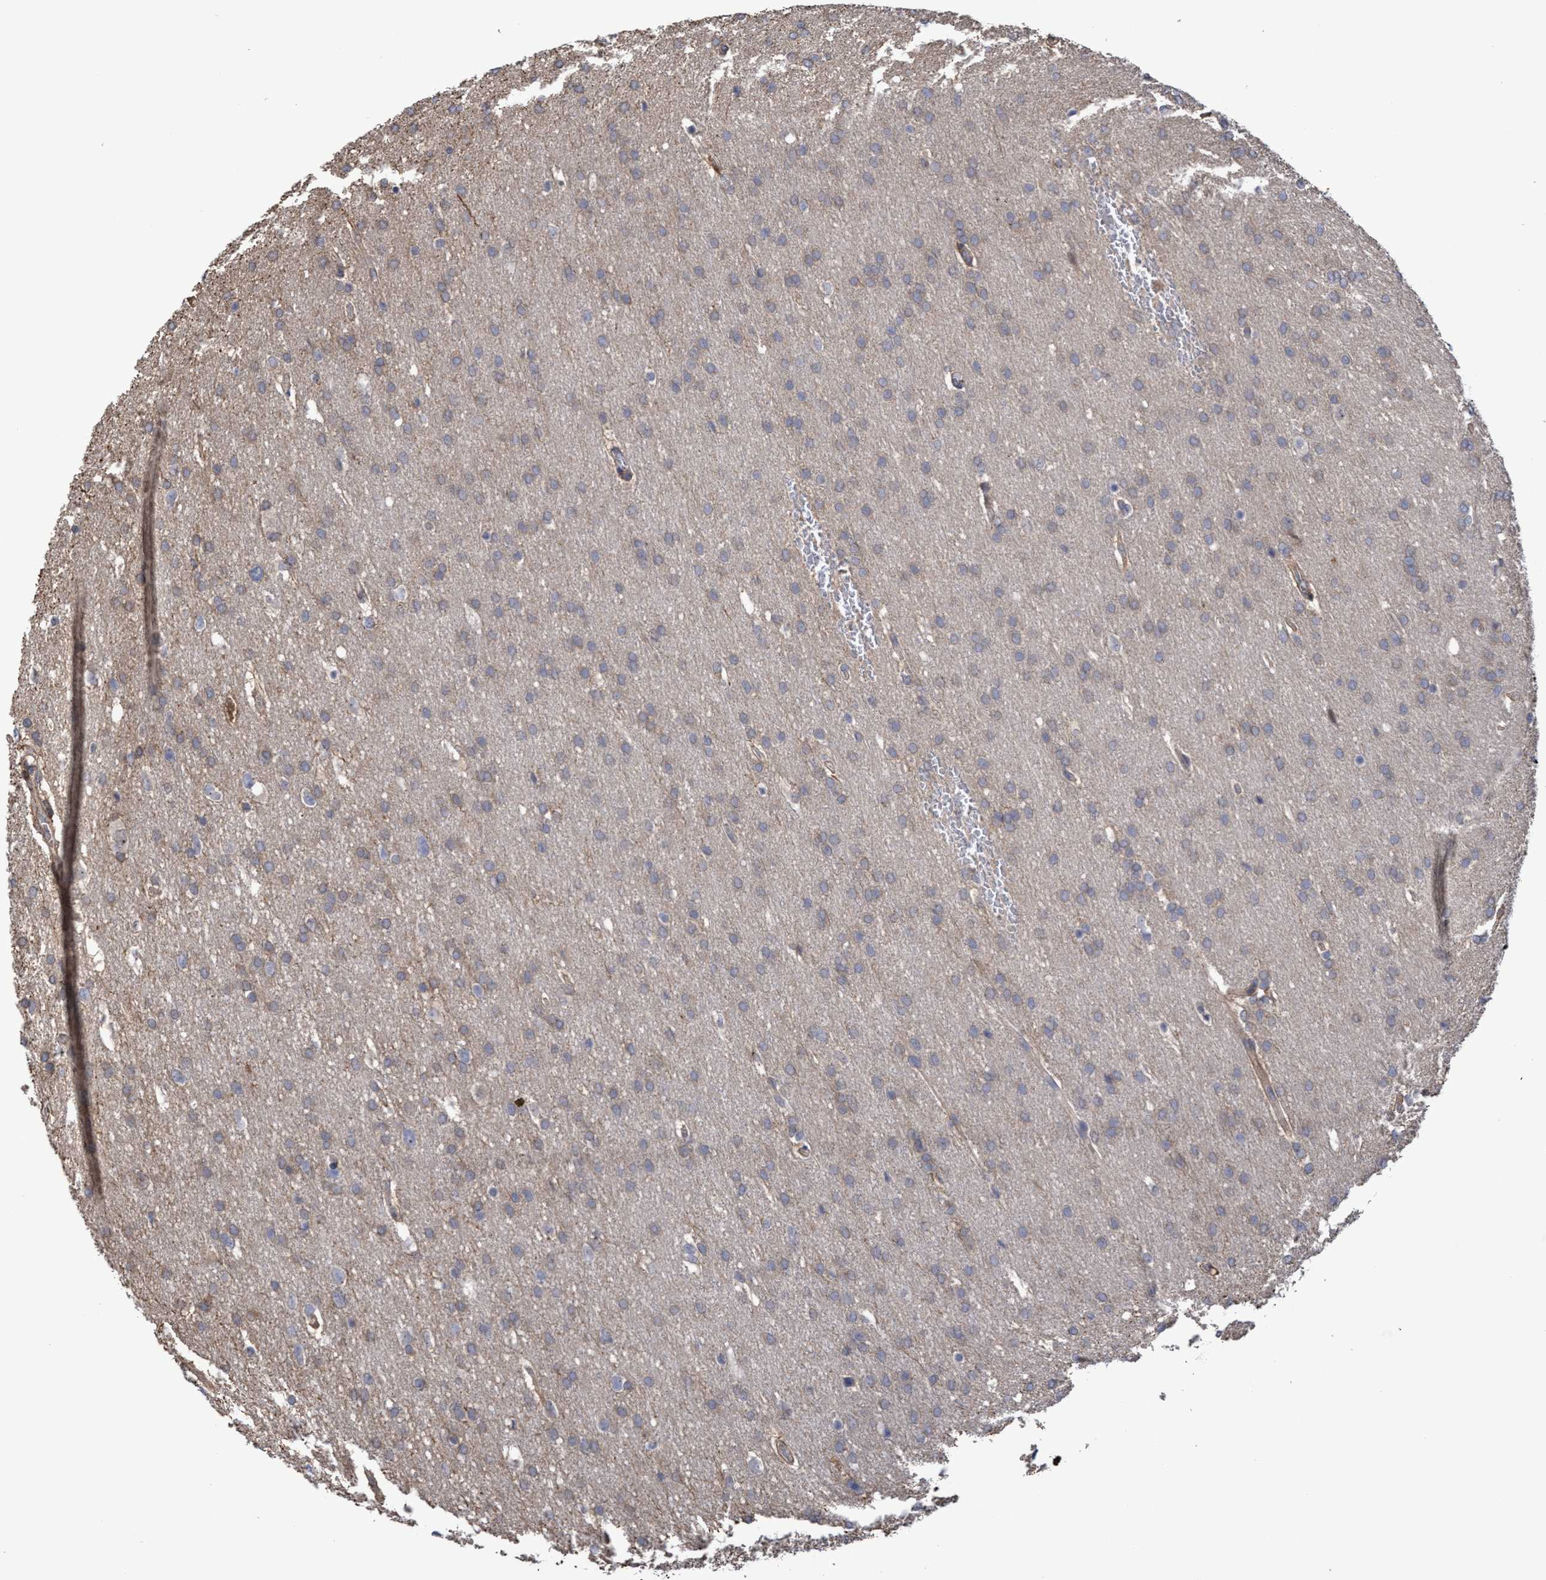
{"staining": {"intensity": "weak", "quantity": "<25%", "location": "cytoplasmic/membranous"}, "tissue": "glioma", "cell_type": "Tumor cells", "image_type": "cancer", "snomed": [{"axis": "morphology", "description": "Glioma, malignant, Low grade"}, {"axis": "topography", "description": "Brain"}], "caption": "DAB immunohistochemical staining of malignant glioma (low-grade) reveals no significant positivity in tumor cells.", "gene": "SLBP", "patient": {"sex": "female", "age": 37}}